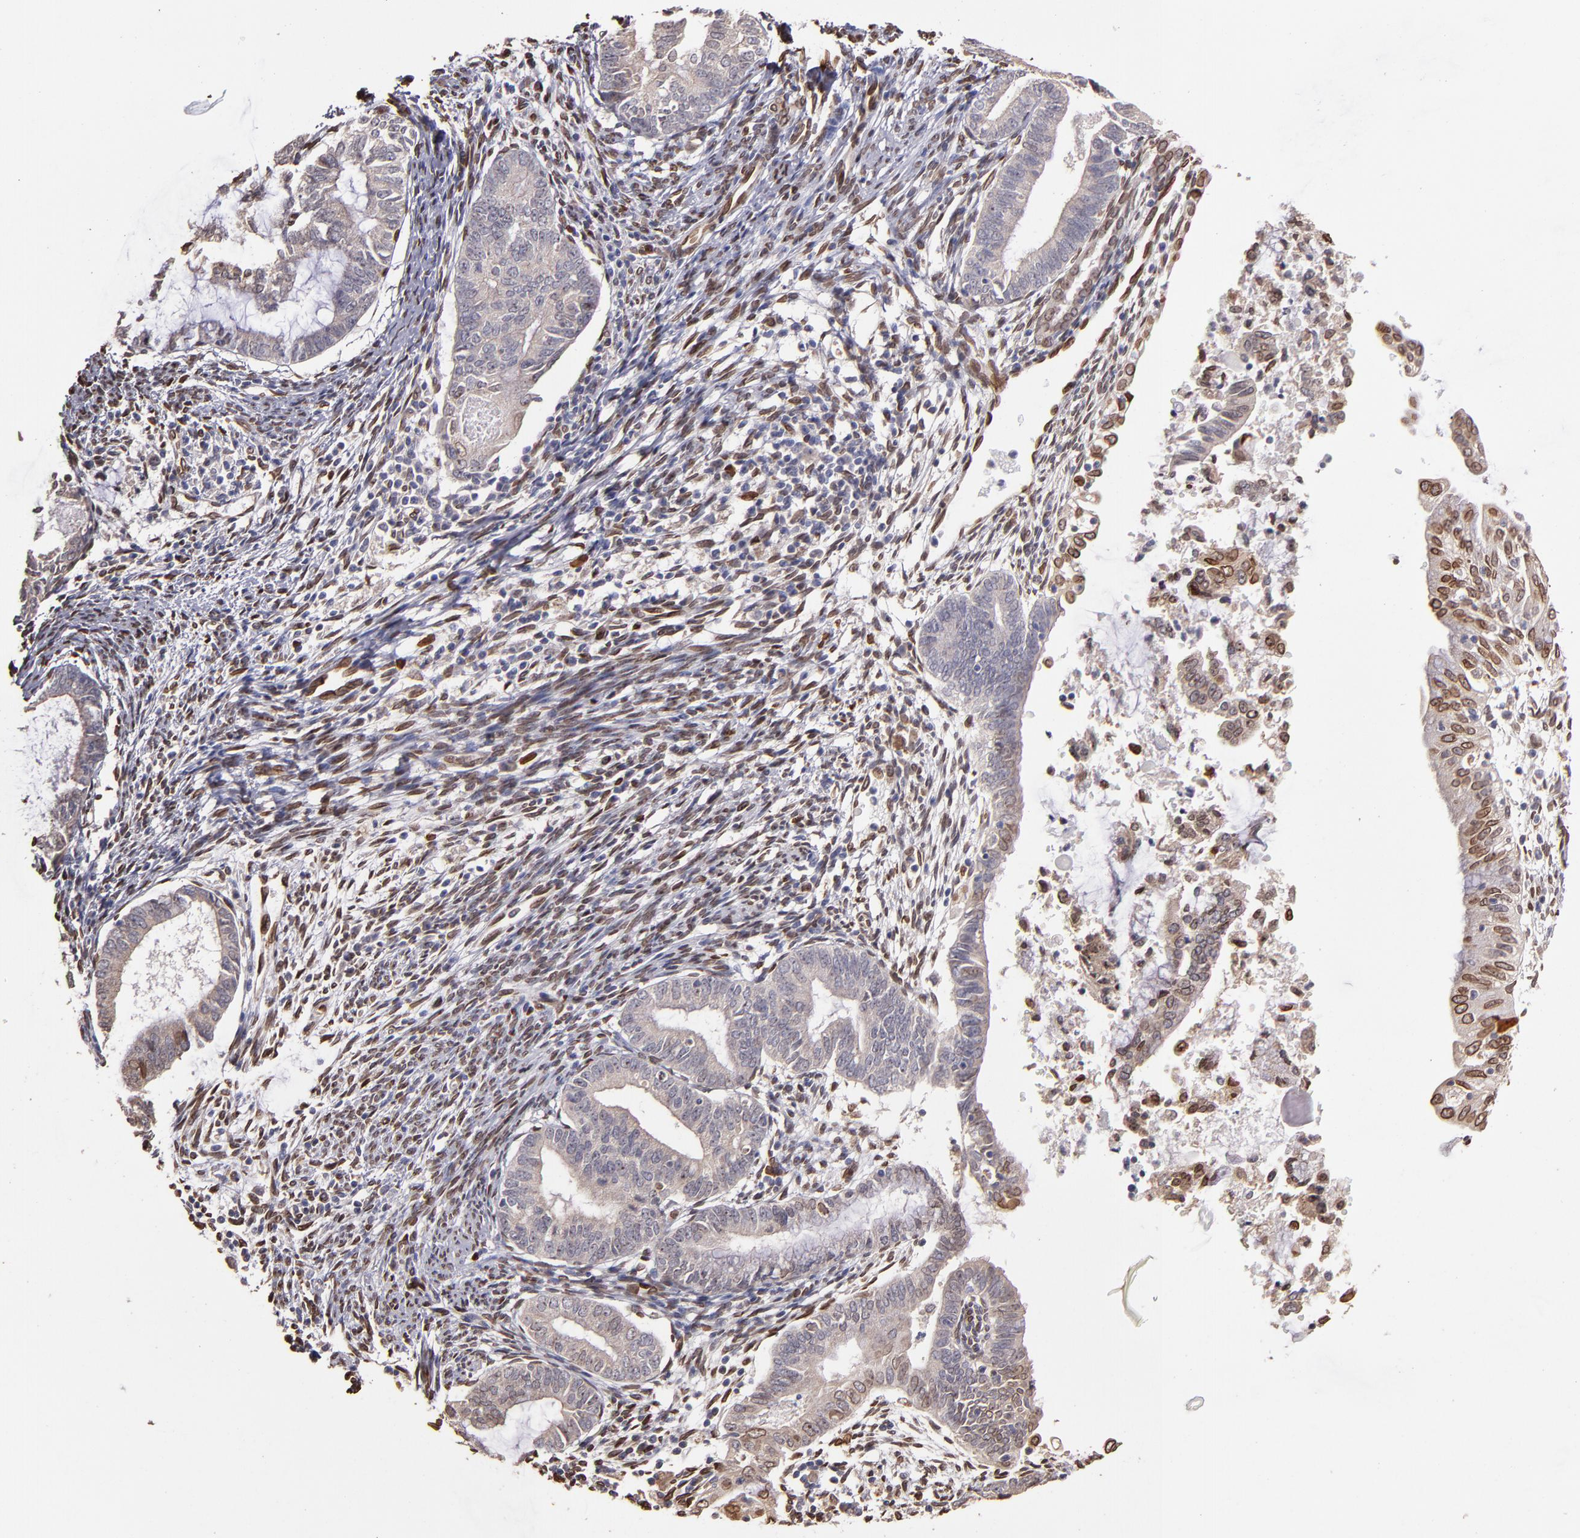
{"staining": {"intensity": "weak", "quantity": ">75%", "location": "cytoplasmic/membranous,nuclear"}, "tissue": "endometrial cancer", "cell_type": "Tumor cells", "image_type": "cancer", "snomed": [{"axis": "morphology", "description": "Adenocarcinoma, NOS"}, {"axis": "topography", "description": "Endometrium"}], "caption": "Immunohistochemical staining of human adenocarcinoma (endometrial) exhibits low levels of weak cytoplasmic/membranous and nuclear protein positivity in about >75% of tumor cells.", "gene": "PUM3", "patient": {"sex": "female", "age": 63}}